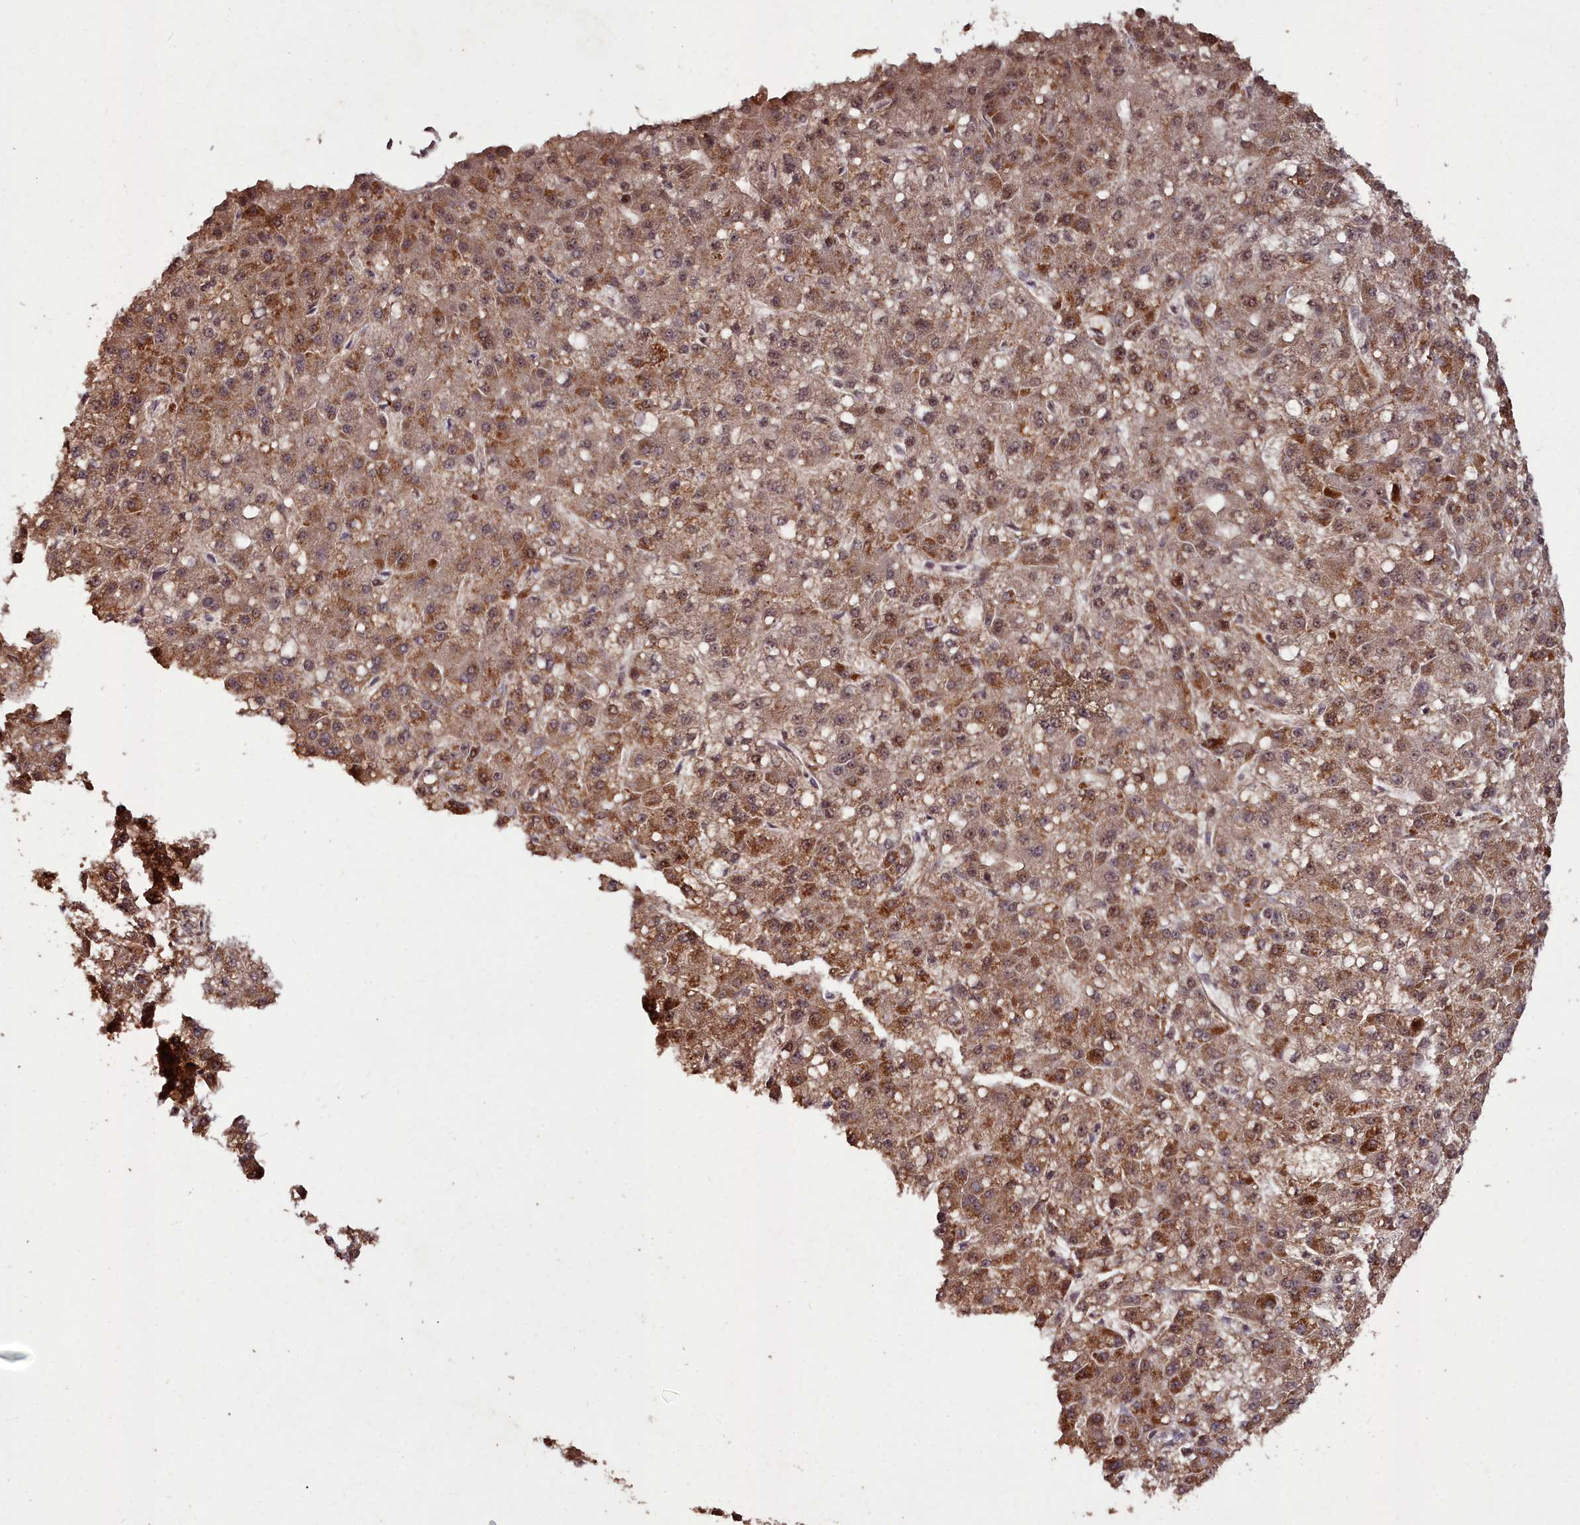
{"staining": {"intensity": "moderate", "quantity": ">75%", "location": "cytoplasmic/membranous,nuclear"}, "tissue": "liver cancer", "cell_type": "Tumor cells", "image_type": "cancer", "snomed": [{"axis": "morphology", "description": "Carcinoma, Hepatocellular, NOS"}, {"axis": "topography", "description": "Liver"}], "caption": "Immunohistochemical staining of human hepatocellular carcinoma (liver) demonstrates medium levels of moderate cytoplasmic/membranous and nuclear staining in about >75% of tumor cells. The staining is performed using DAB (3,3'-diaminobenzidine) brown chromogen to label protein expression. The nuclei are counter-stained blue using hematoxylin.", "gene": "CXXC1", "patient": {"sex": "male", "age": 67}}